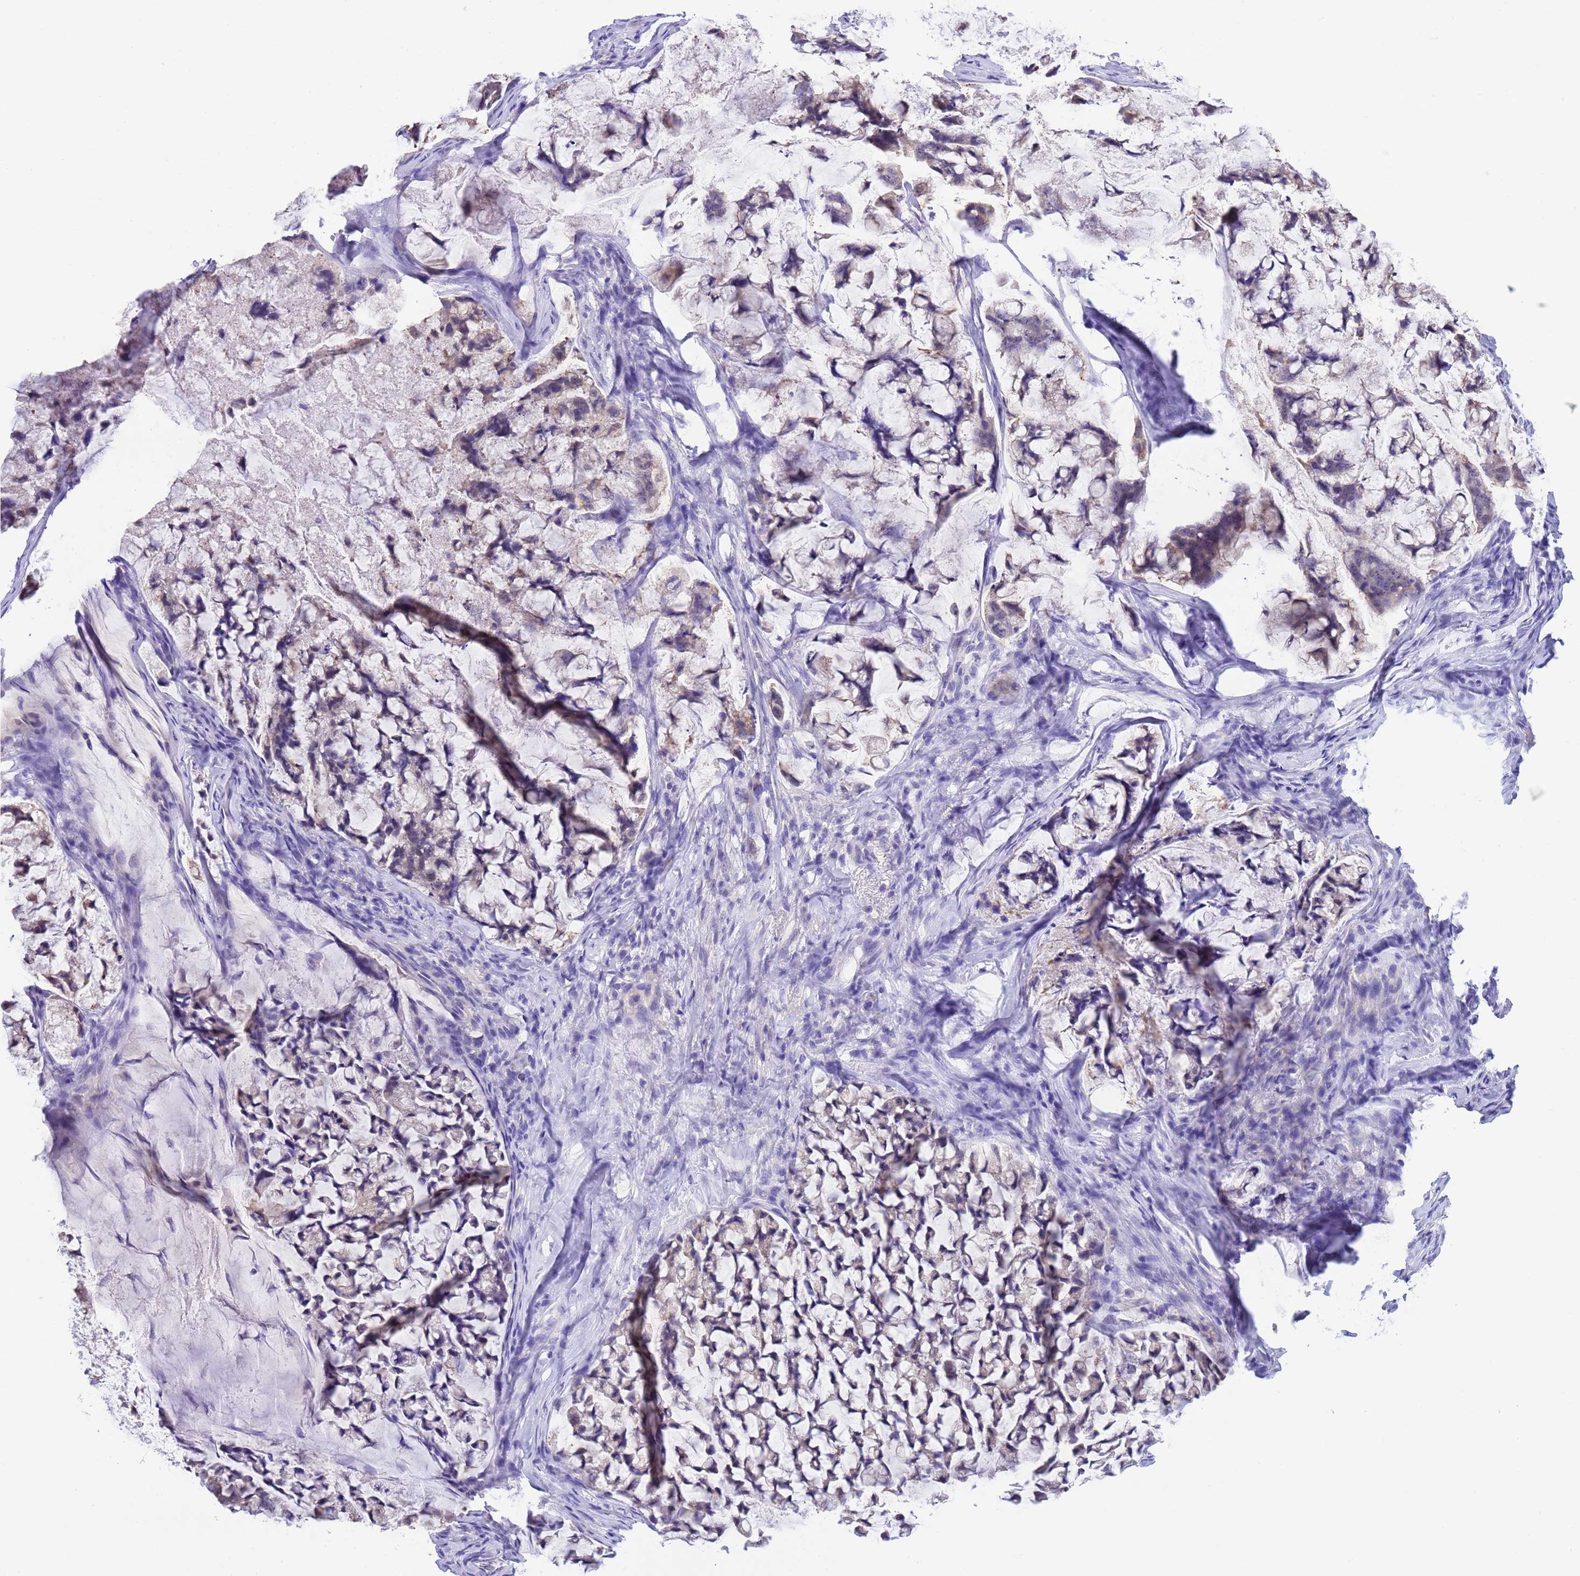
{"staining": {"intensity": "negative", "quantity": "none", "location": "none"}, "tissue": "stomach cancer", "cell_type": "Tumor cells", "image_type": "cancer", "snomed": [{"axis": "morphology", "description": "Adenocarcinoma, NOS"}, {"axis": "topography", "description": "Stomach, lower"}], "caption": "Adenocarcinoma (stomach) was stained to show a protein in brown. There is no significant positivity in tumor cells.", "gene": "USP38", "patient": {"sex": "male", "age": 67}}